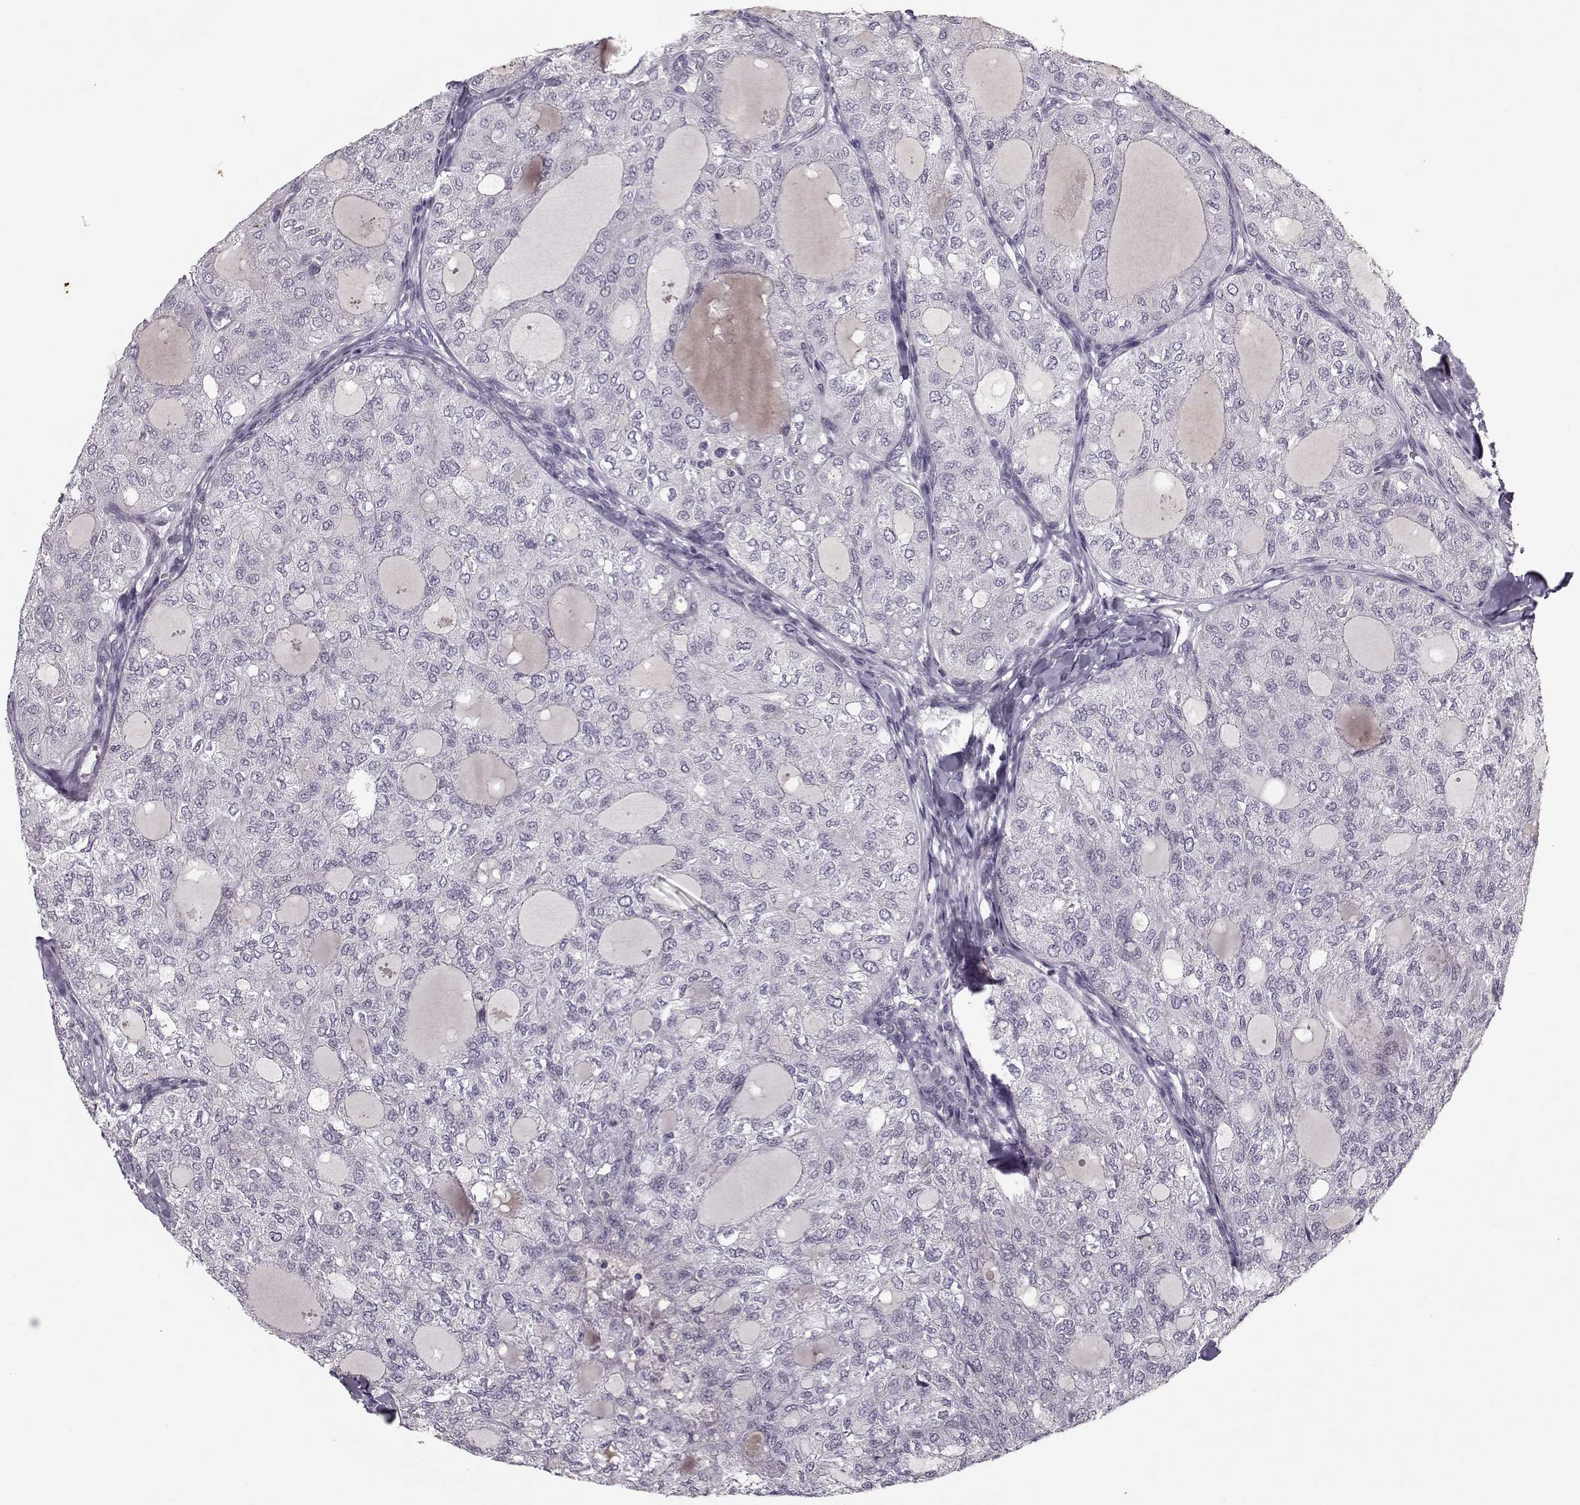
{"staining": {"intensity": "negative", "quantity": "none", "location": "none"}, "tissue": "thyroid cancer", "cell_type": "Tumor cells", "image_type": "cancer", "snomed": [{"axis": "morphology", "description": "Follicular adenoma carcinoma, NOS"}, {"axis": "topography", "description": "Thyroid gland"}], "caption": "Thyroid cancer (follicular adenoma carcinoma) was stained to show a protein in brown. There is no significant expression in tumor cells.", "gene": "KRT9", "patient": {"sex": "male", "age": 75}}